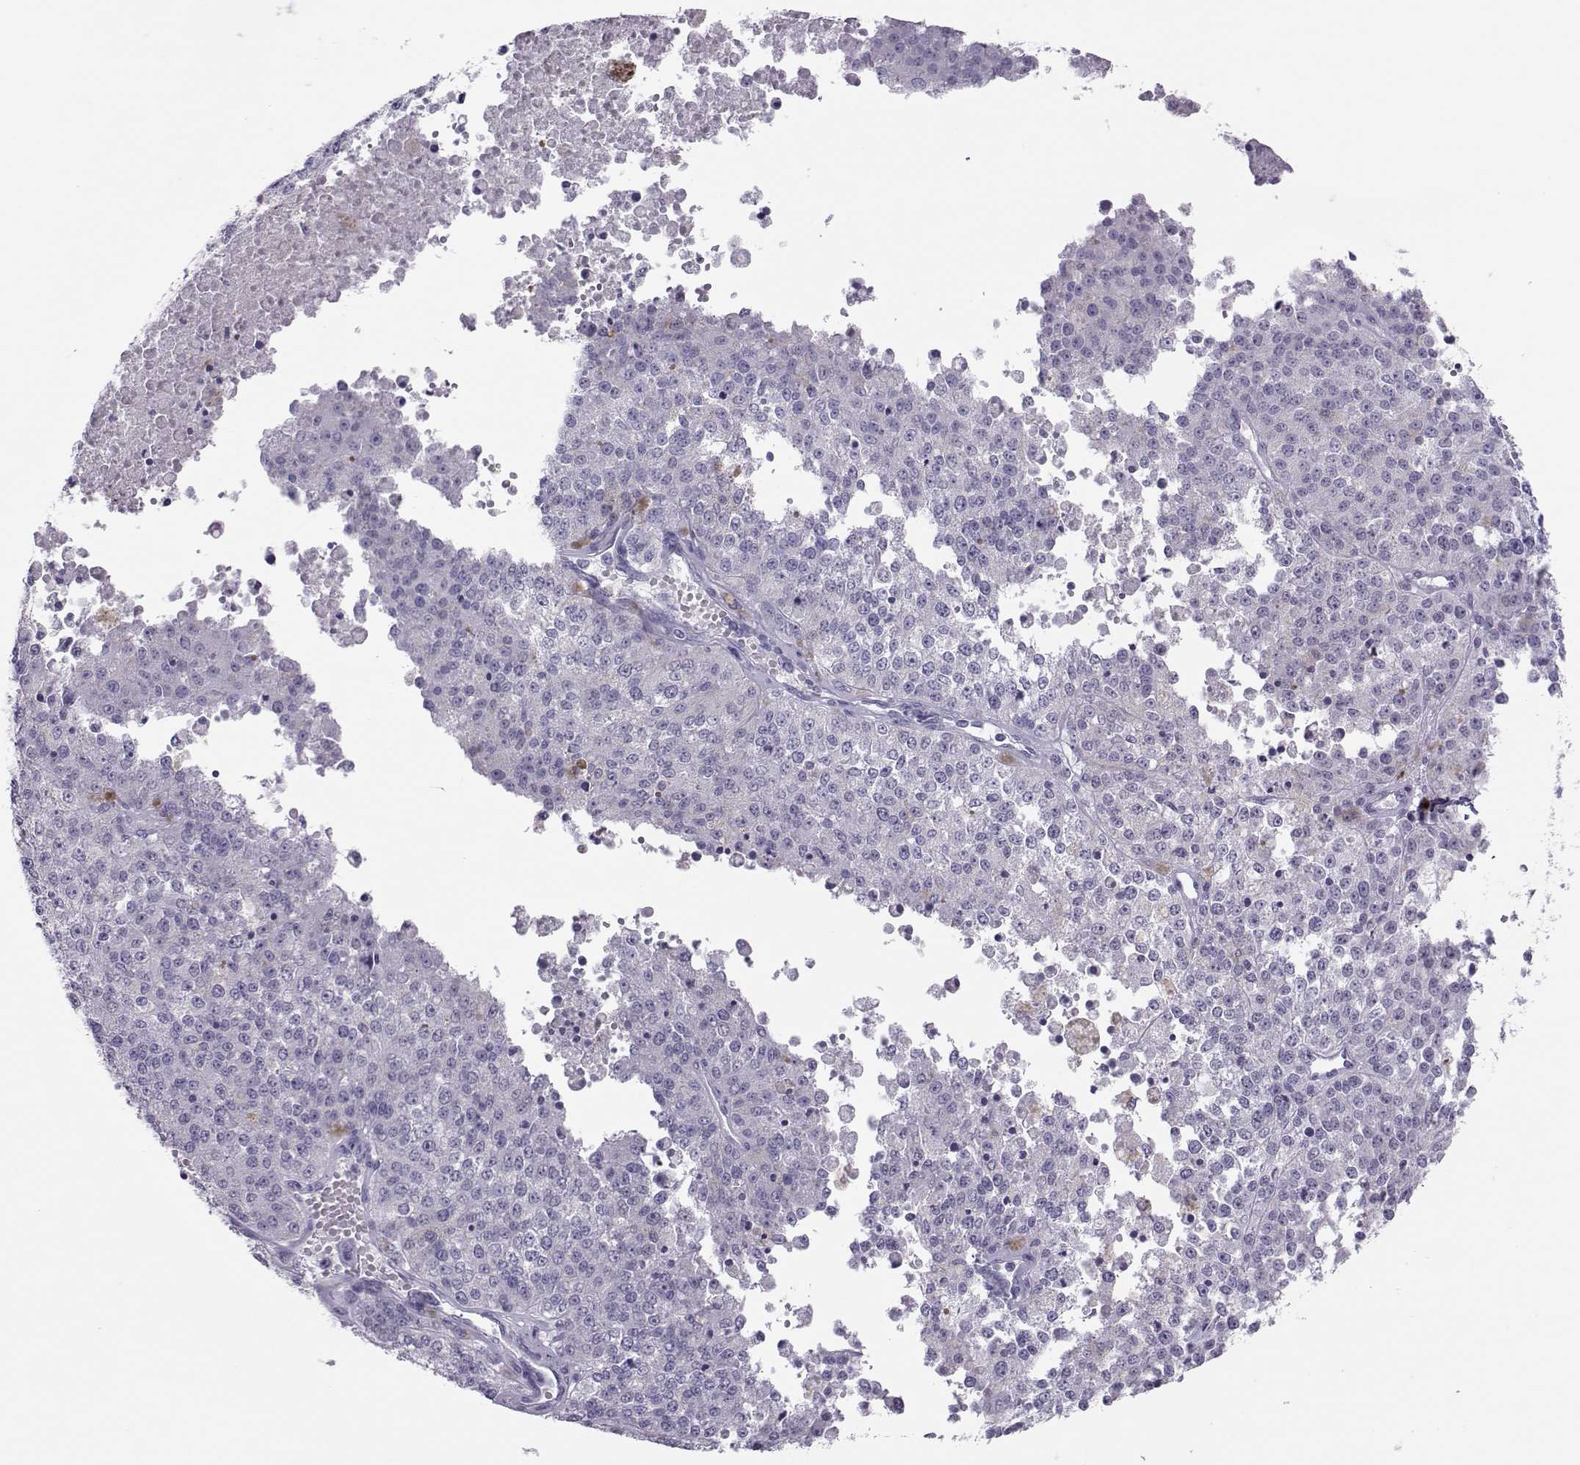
{"staining": {"intensity": "negative", "quantity": "none", "location": "none"}, "tissue": "melanoma", "cell_type": "Tumor cells", "image_type": "cancer", "snomed": [{"axis": "morphology", "description": "Malignant melanoma, Metastatic site"}, {"axis": "topography", "description": "Lymph node"}], "caption": "Human melanoma stained for a protein using IHC demonstrates no expression in tumor cells.", "gene": "TRPM7", "patient": {"sex": "female", "age": 64}}